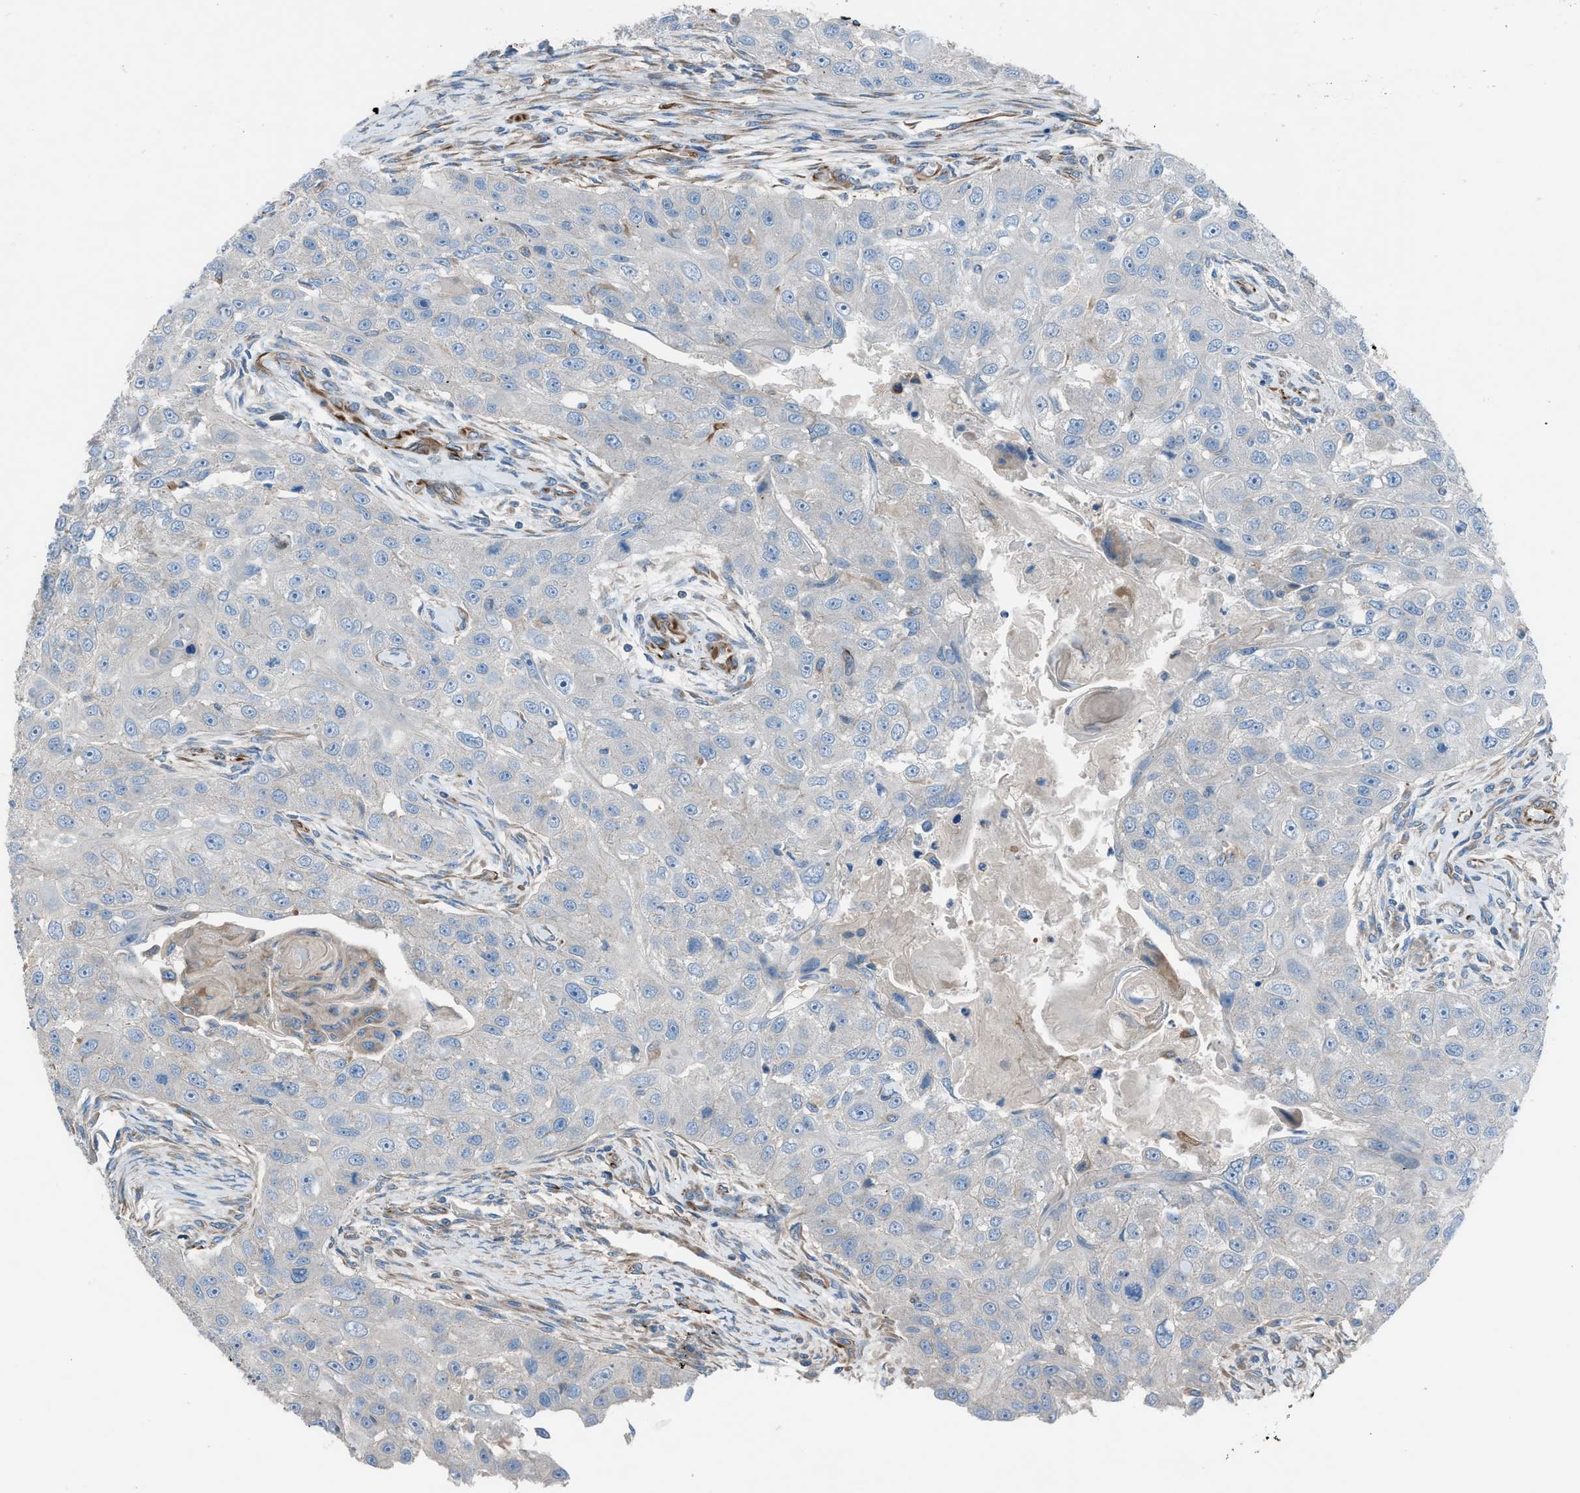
{"staining": {"intensity": "negative", "quantity": "none", "location": "none"}, "tissue": "head and neck cancer", "cell_type": "Tumor cells", "image_type": "cancer", "snomed": [{"axis": "morphology", "description": "Normal tissue, NOS"}, {"axis": "morphology", "description": "Squamous cell carcinoma, NOS"}, {"axis": "topography", "description": "Skeletal muscle"}, {"axis": "topography", "description": "Head-Neck"}], "caption": "High magnification brightfield microscopy of squamous cell carcinoma (head and neck) stained with DAB (3,3'-diaminobenzidine) (brown) and counterstained with hematoxylin (blue): tumor cells show no significant staining. (DAB IHC with hematoxylin counter stain).", "gene": "CABP7", "patient": {"sex": "male", "age": 51}}